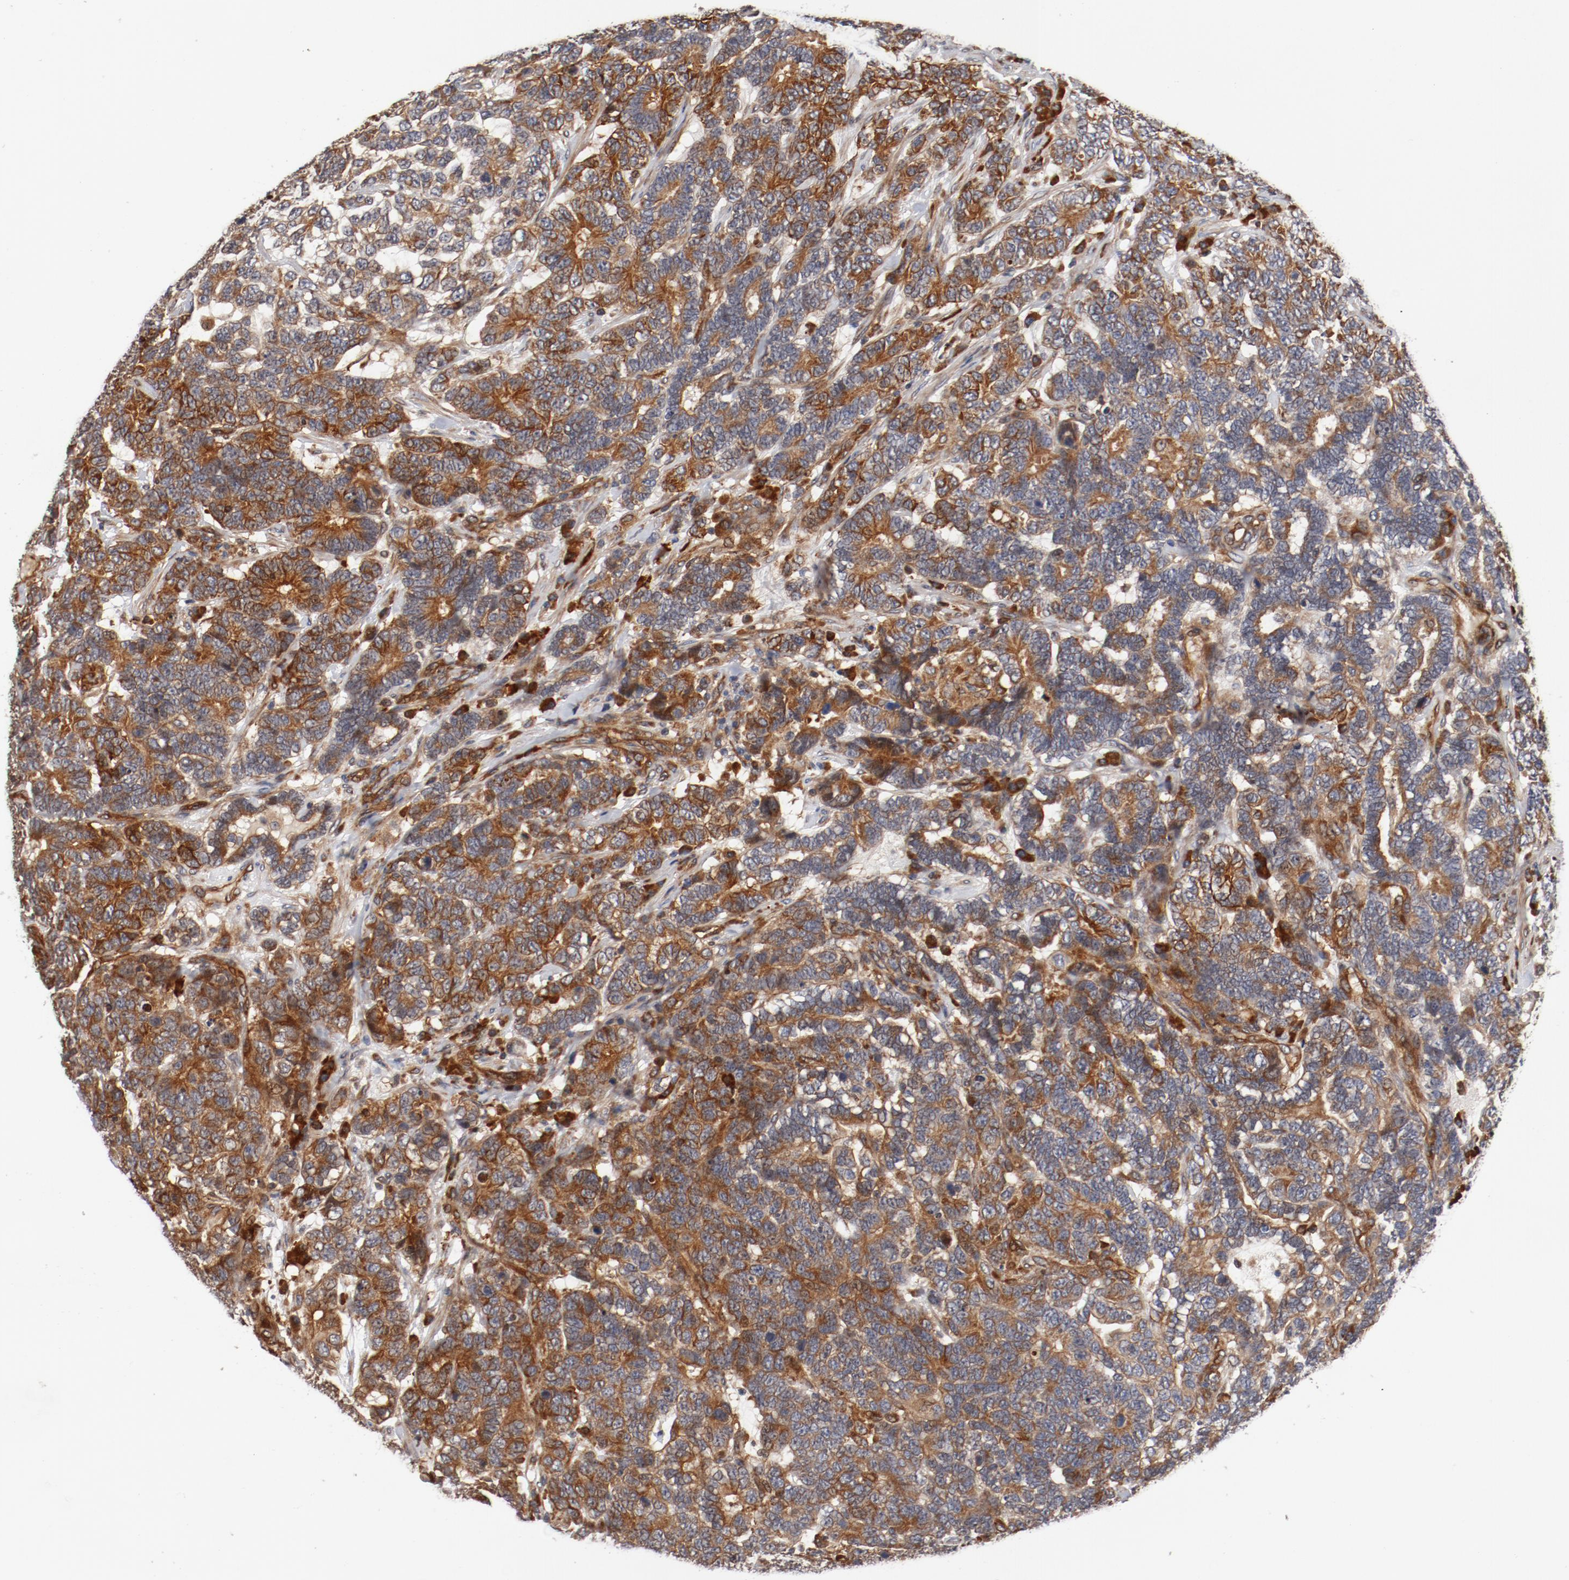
{"staining": {"intensity": "moderate", "quantity": ">75%", "location": "cytoplasmic/membranous"}, "tissue": "testis cancer", "cell_type": "Tumor cells", "image_type": "cancer", "snomed": [{"axis": "morphology", "description": "Carcinoma, Embryonal, NOS"}, {"axis": "topography", "description": "Testis"}], "caption": "Immunohistochemical staining of human embryonal carcinoma (testis) displays moderate cytoplasmic/membranous protein expression in approximately >75% of tumor cells.", "gene": "PITPNM2", "patient": {"sex": "male", "age": 26}}